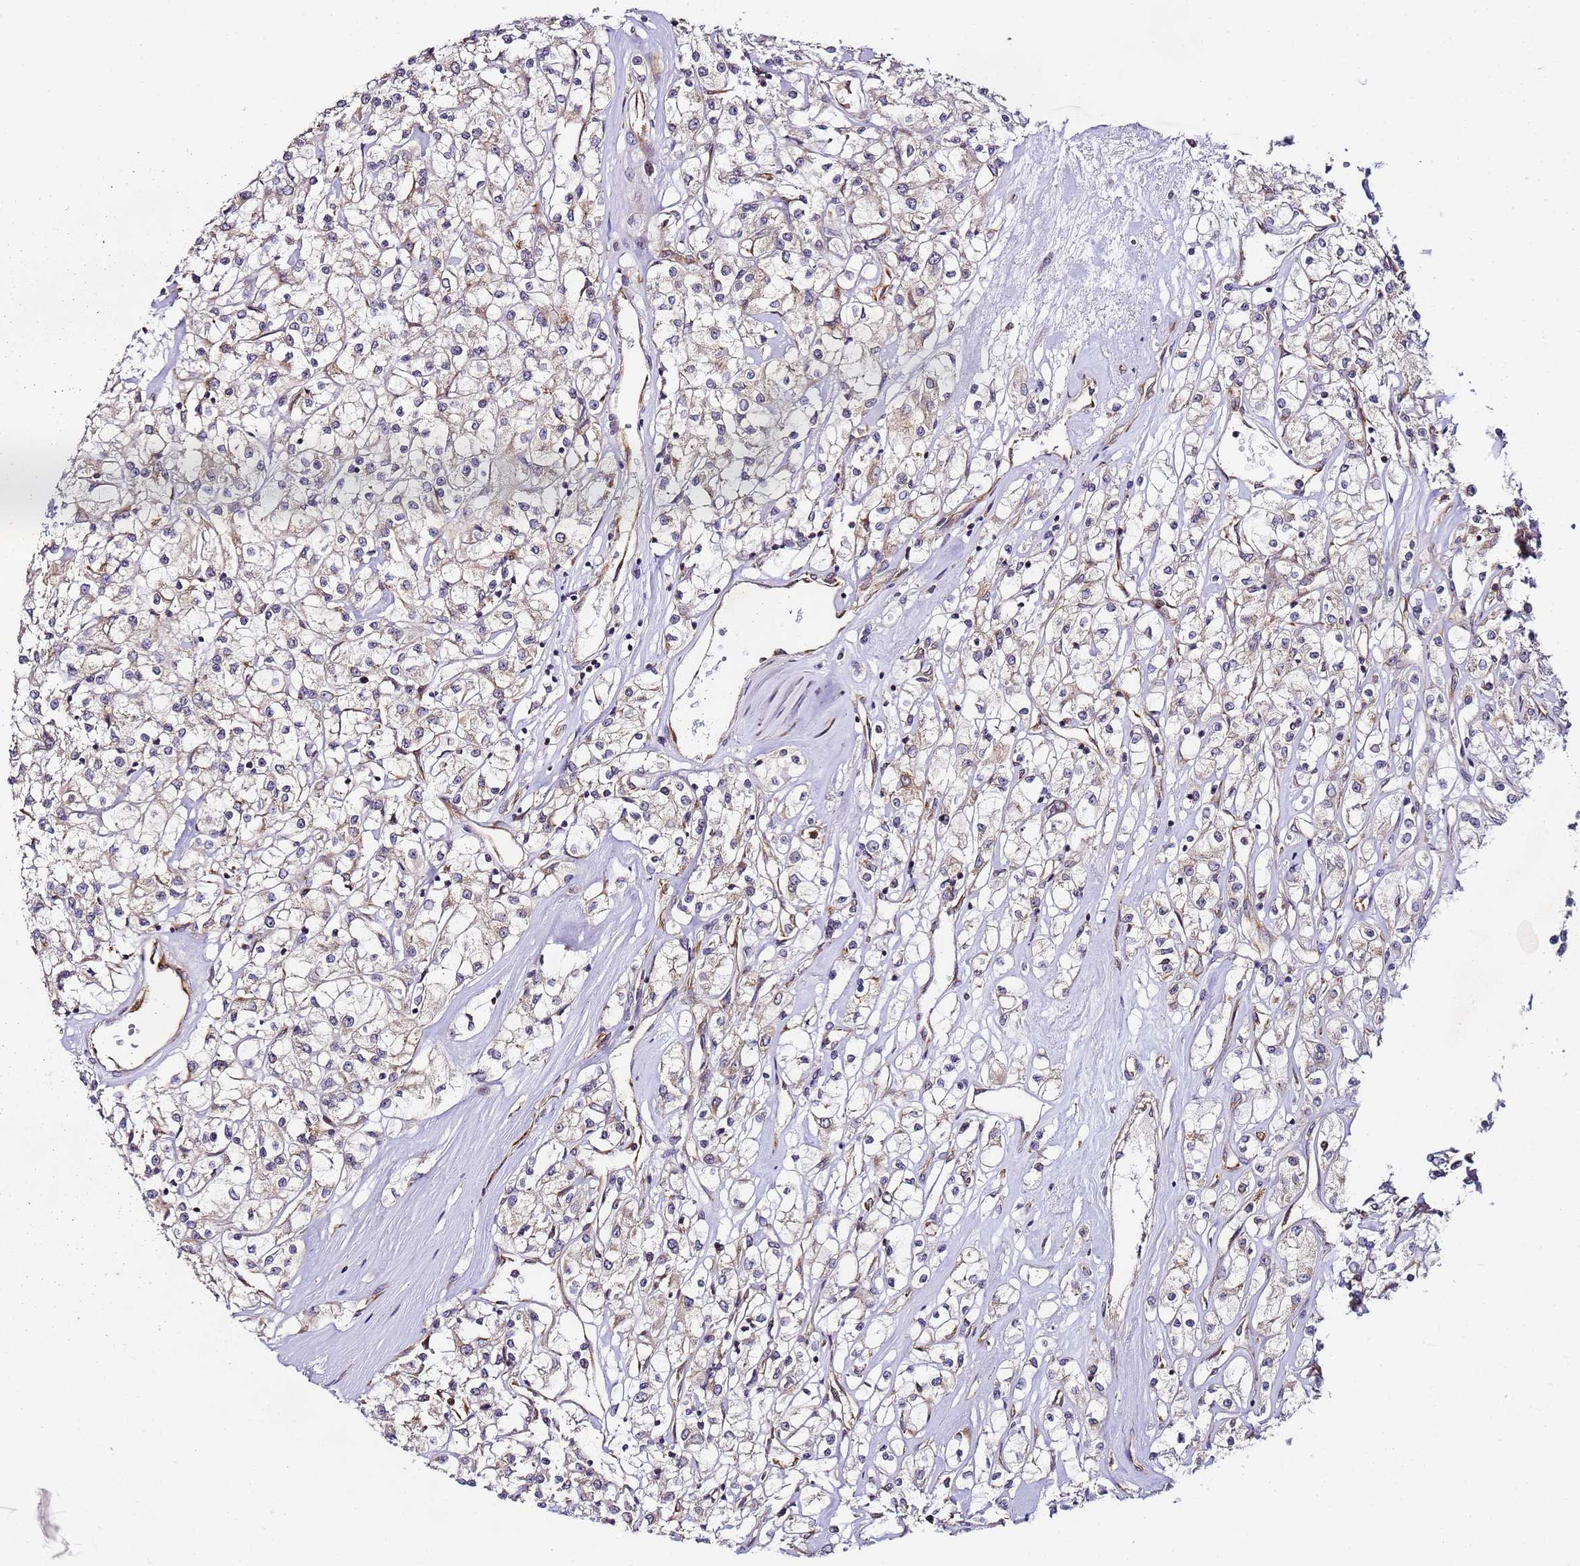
{"staining": {"intensity": "negative", "quantity": "none", "location": "none"}, "tissue": "renal cancer", "cell_type": "Tumor cells", "image_type": "cancer", "snomed": [{"axis": "morphology", "description": "Adenocarcinoma, NOS"}, {"axis": "topography", "description": "Kidney"}], "caption": "Tumor cells are negative for protein expression in human renal adenocarcinoma.", "gene": "RPL13A", "patient": {"sex": "female", "age": 59}}